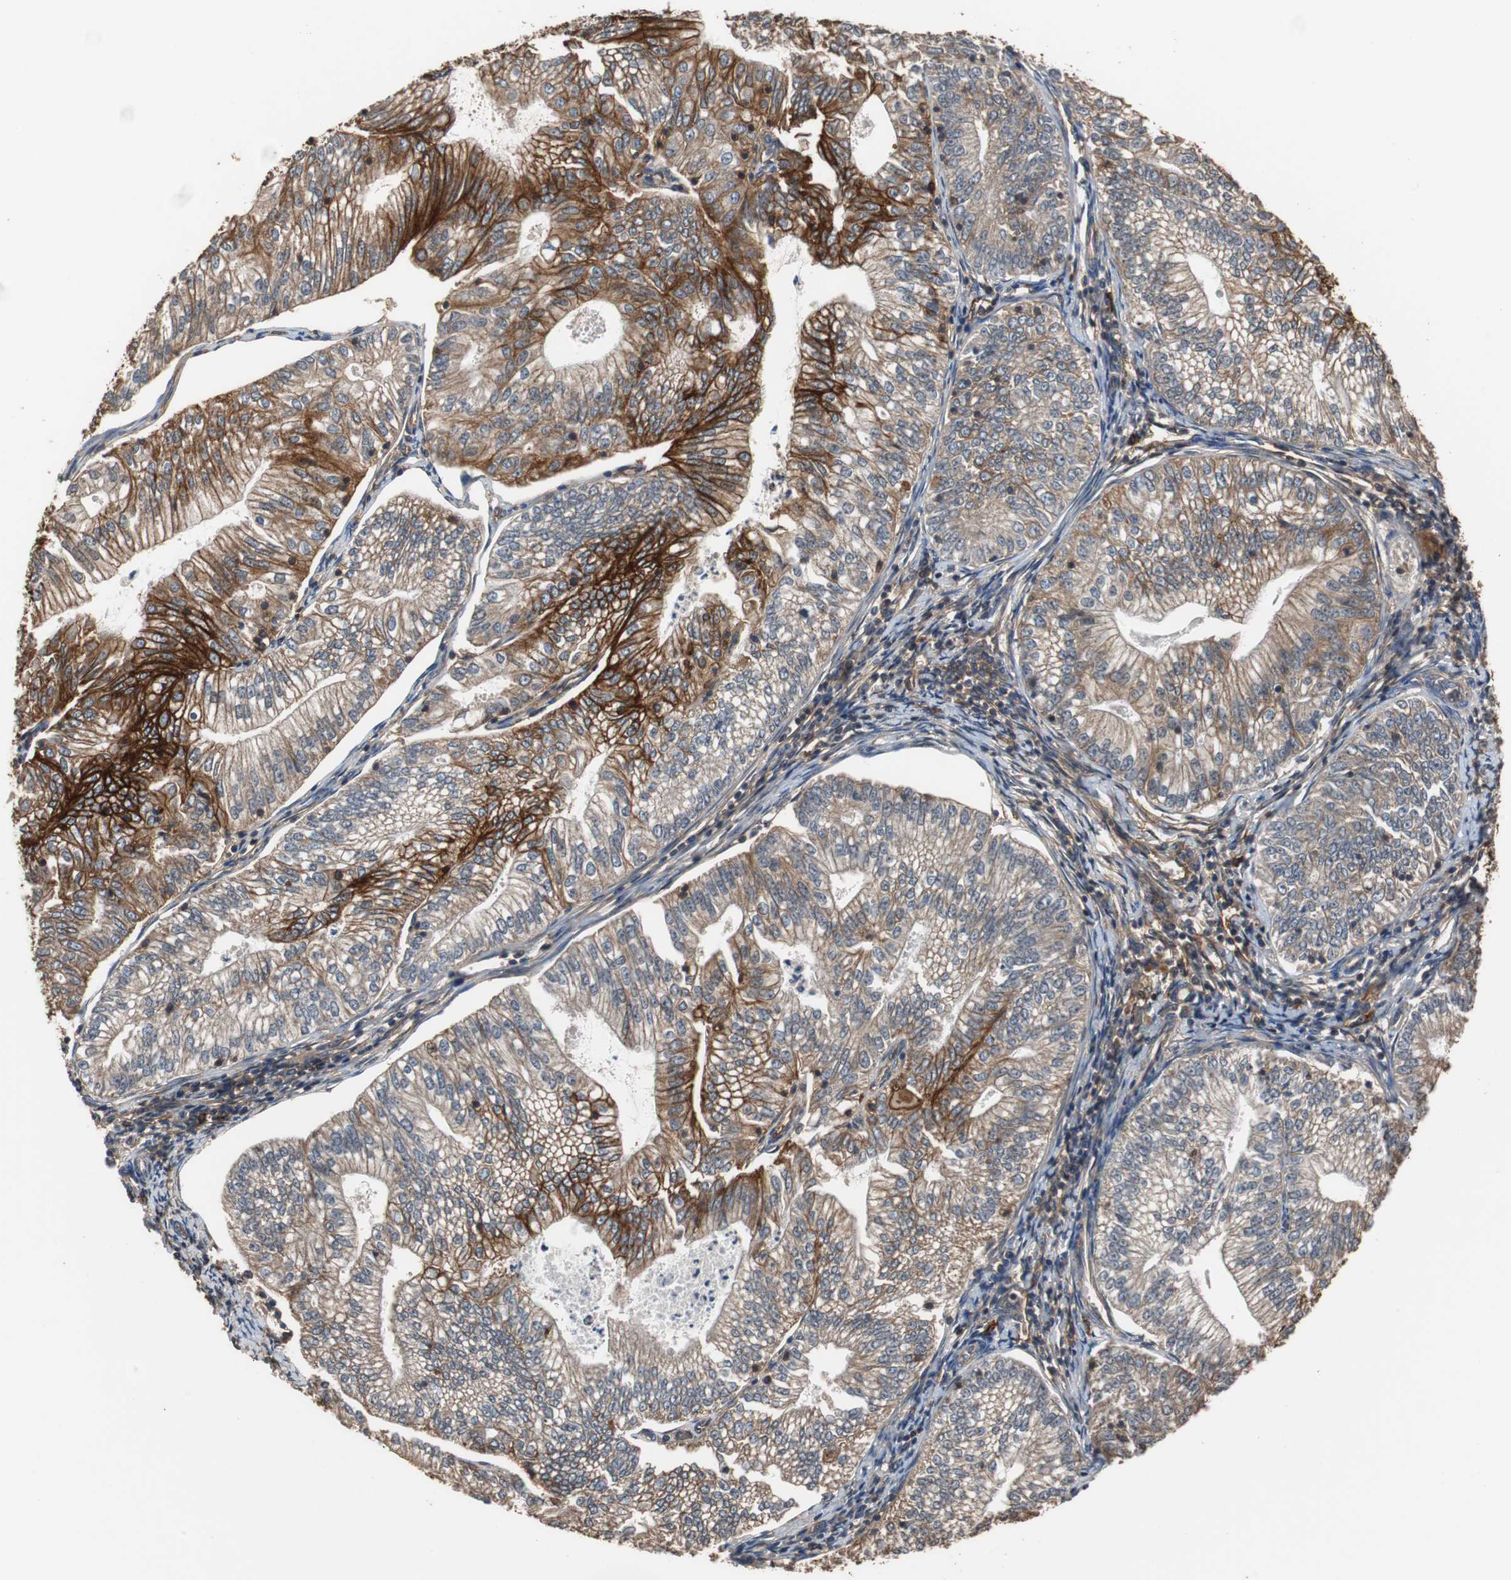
{"staining": {"intensity": "strong", "quantity": "25%-75%", "location": "cytoplasmic/membranous"}, "tissue": "endometrial cancer", "cell_type": "Tumor cells", "image_type": "cancer", "snomed": [{"axis": "morphology", "description": "Adenocarcinoma, NOS"}, {"axis": "topography", "description": "Endometrium"}], "caption": "Tumor cells demonstrate high levels of strong cytoplasmic/membranous positivity in about 25%-75% of cells in human endometrial cancer. (brown staining indicates protein expression, while blue staining denotes nuclei).", "gene": "NDRG1", "patient": {"sex": "female", "age": 69}}